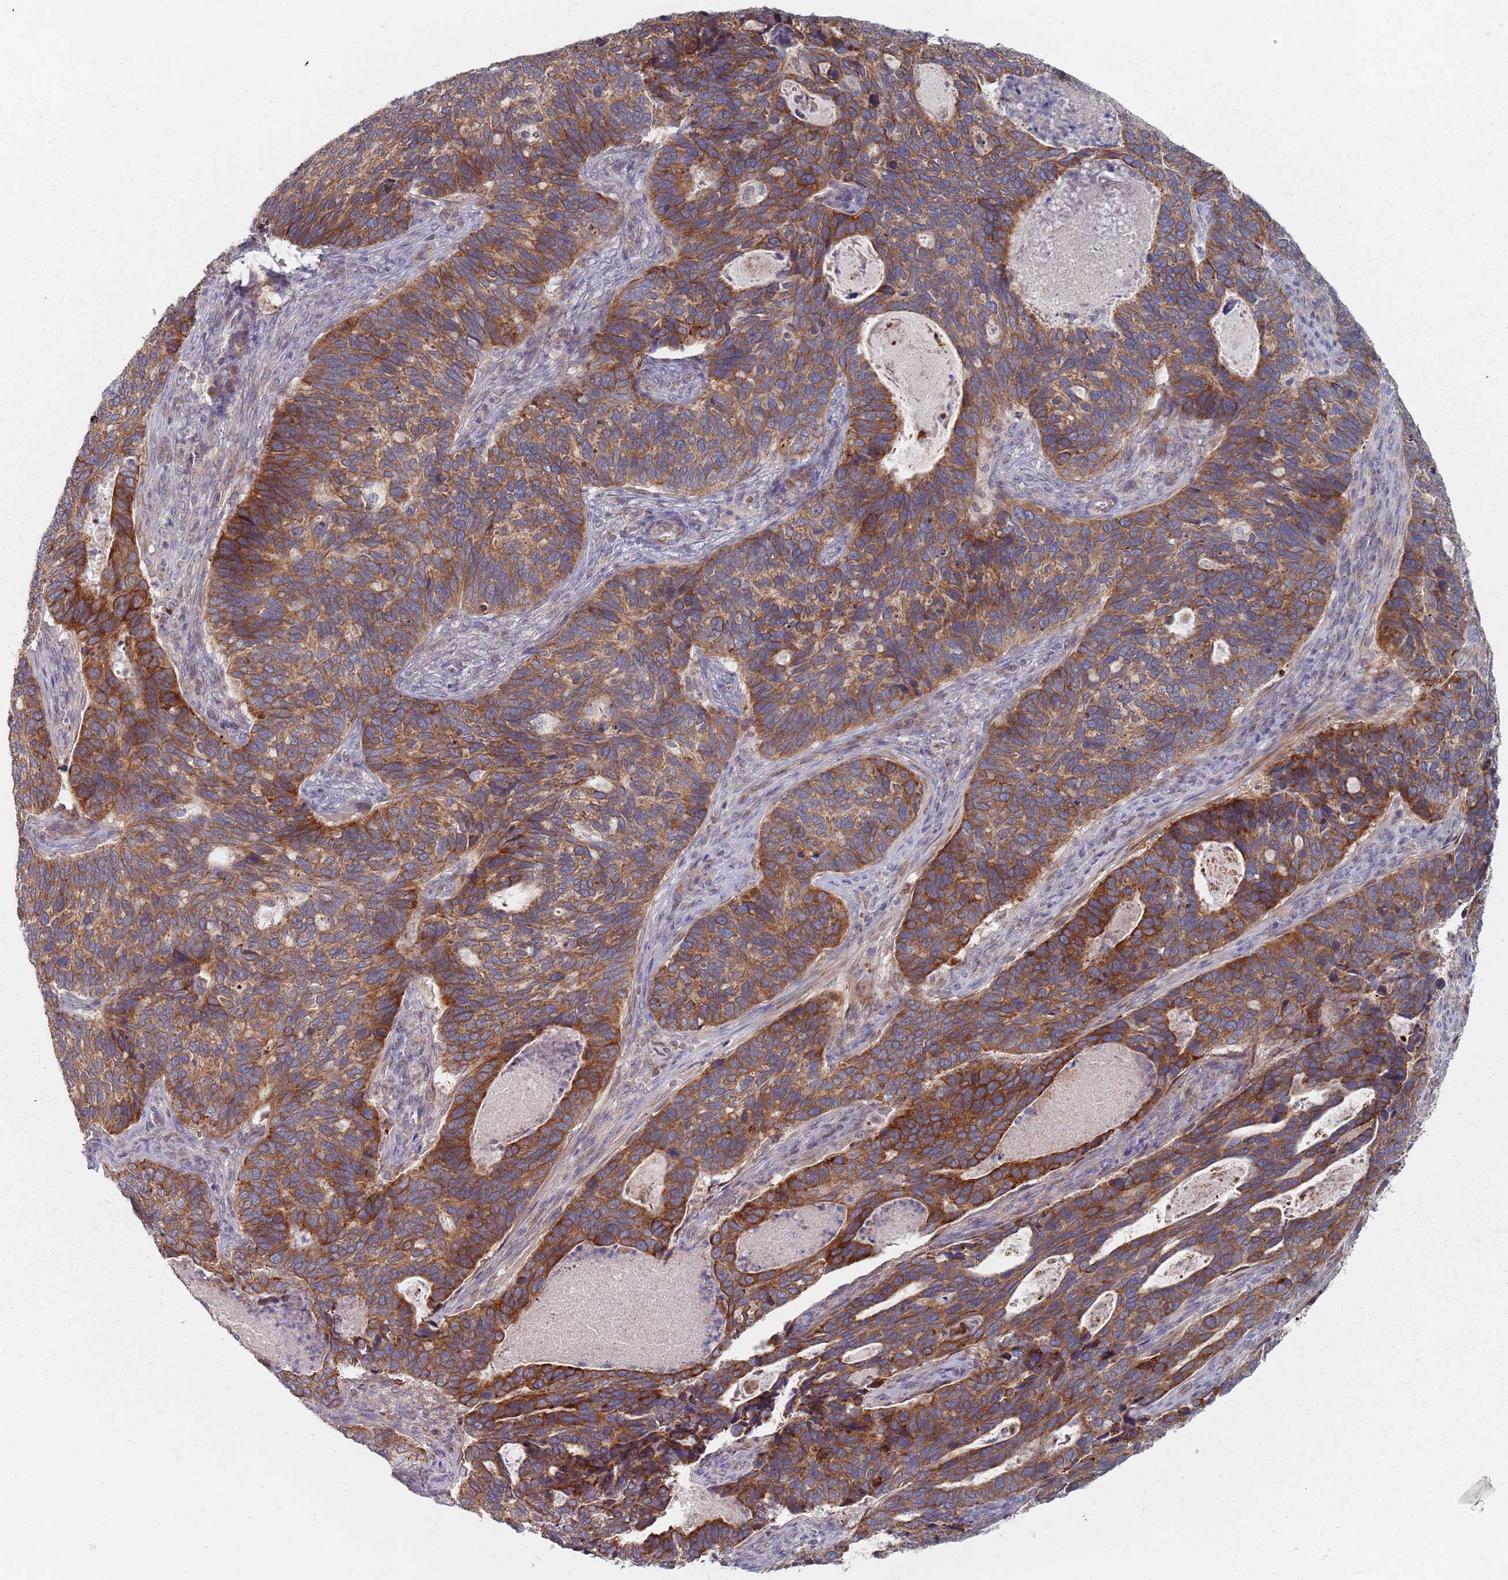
{"staining": {"intensity": "strong", "quantity": ">75%", "location": "cytoplasmic/membranous"}, "tissue": "cervical cancer", "cell_type": "Tumor cells", "image_type": "cancer", "snomed": [{"axis": "morphology", "description": "Squamous cell carcinoma, NOS"}, {"axis": "topography", "description": "Cervix"}], "caption": "Cervical squamous cell carcinoma tissue displays strong cytoplasmic/membranous expression in approximately >75% of tumor cells, visualized by immunohistochemistry.", "gene": "ADAL", "patient": {"sex": "female", "age": 38}}